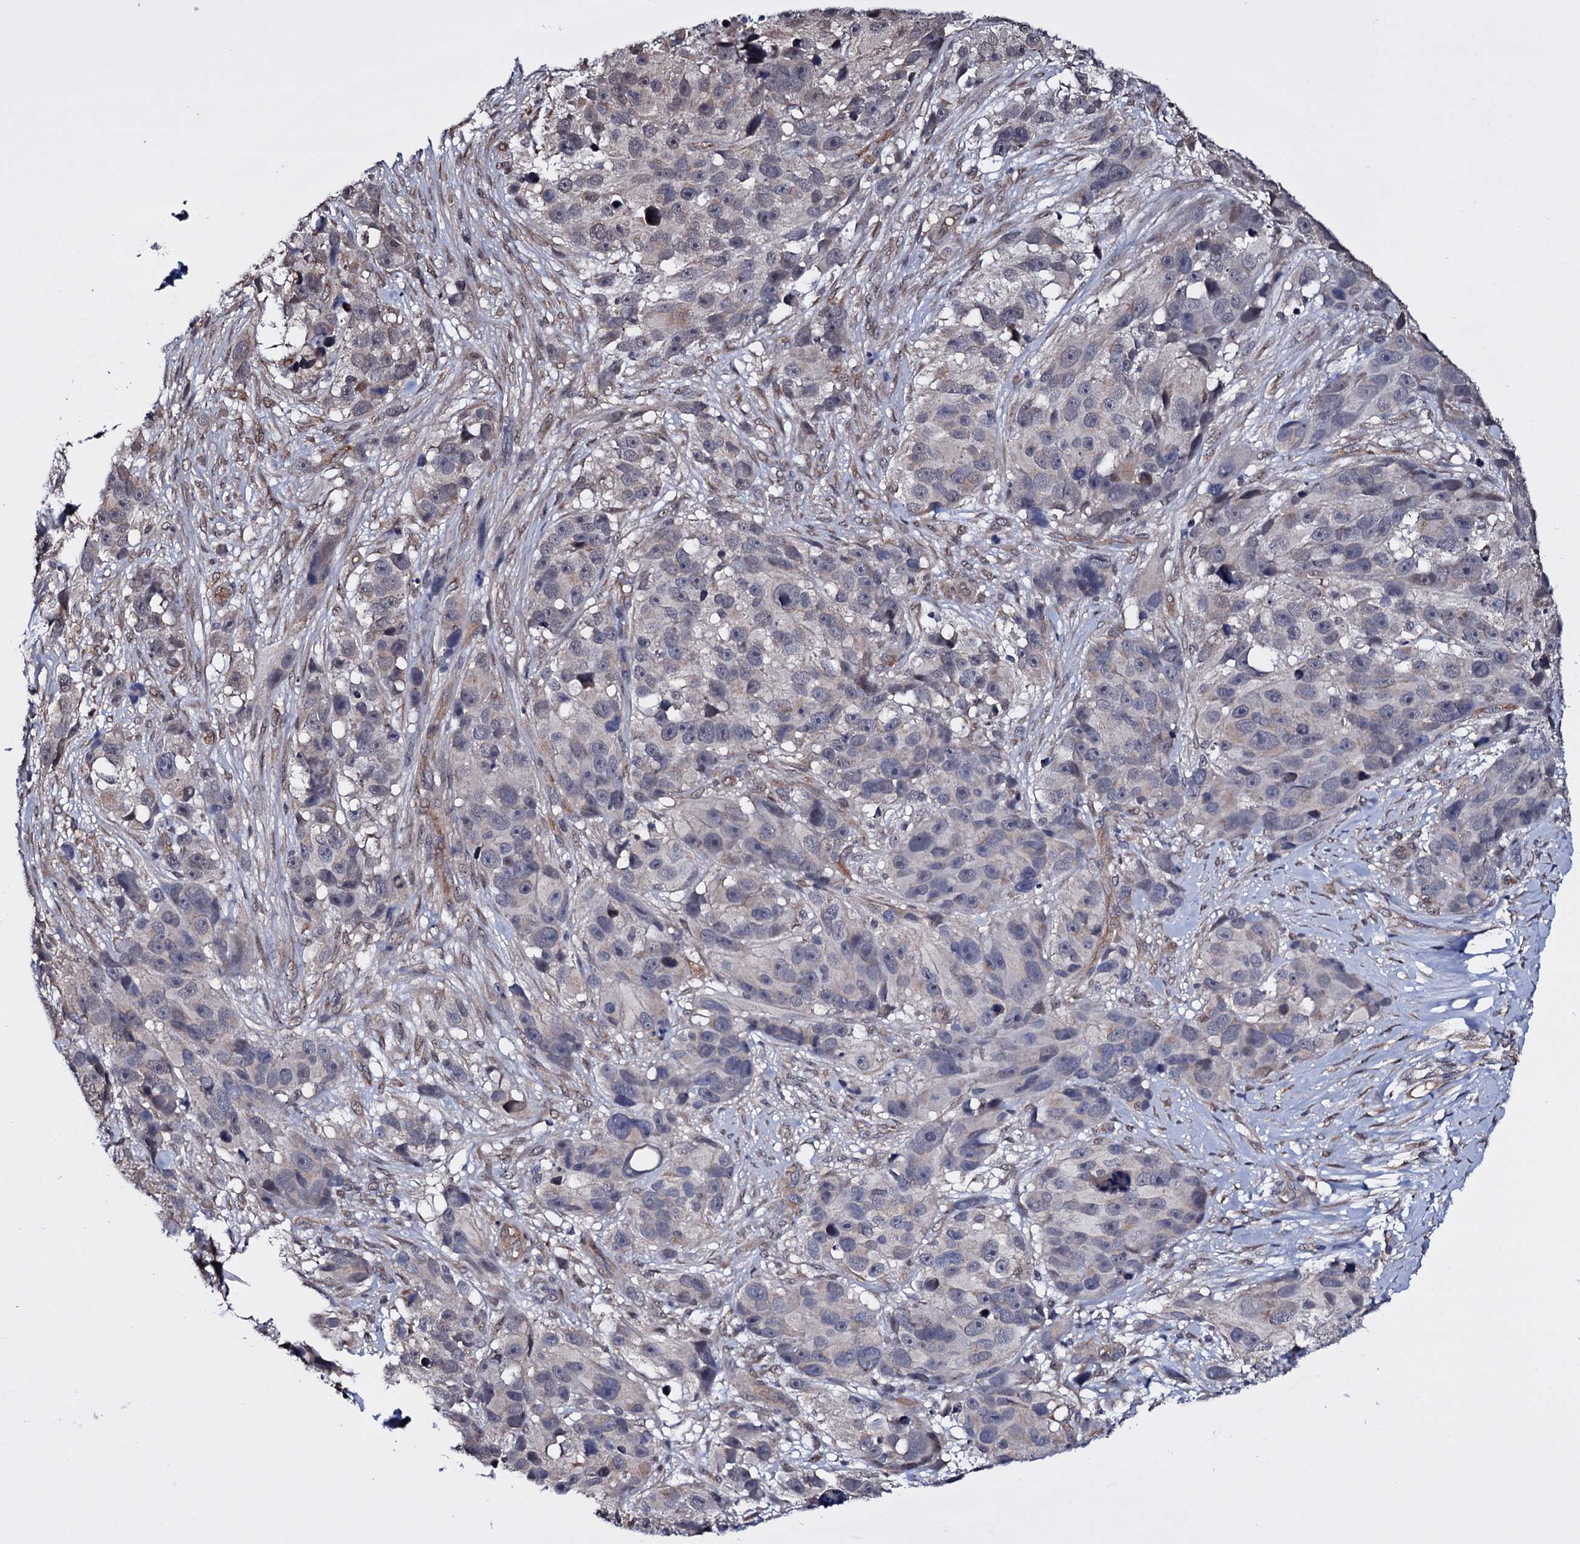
{"staining": {"intensity": "weak", "quantity": "25%-75%", "location": "cytoplasmic/membranous"}, "tissue": "melanoma", "cell_type": "Tumor cells", "image_type": "cancer", "snomed": [{"axis": "morphology", "description": "Malignant melanoma, NOS"}, {"axis": "topography", "description": "Skin"}], "caption": "Tumor cells show low levels of weak cytoplasmic/membranous positivity in about 25%-75% of cells in melanoma.", "gene": "GAREM1", "patient": {"sex": "male", "age": 84}}